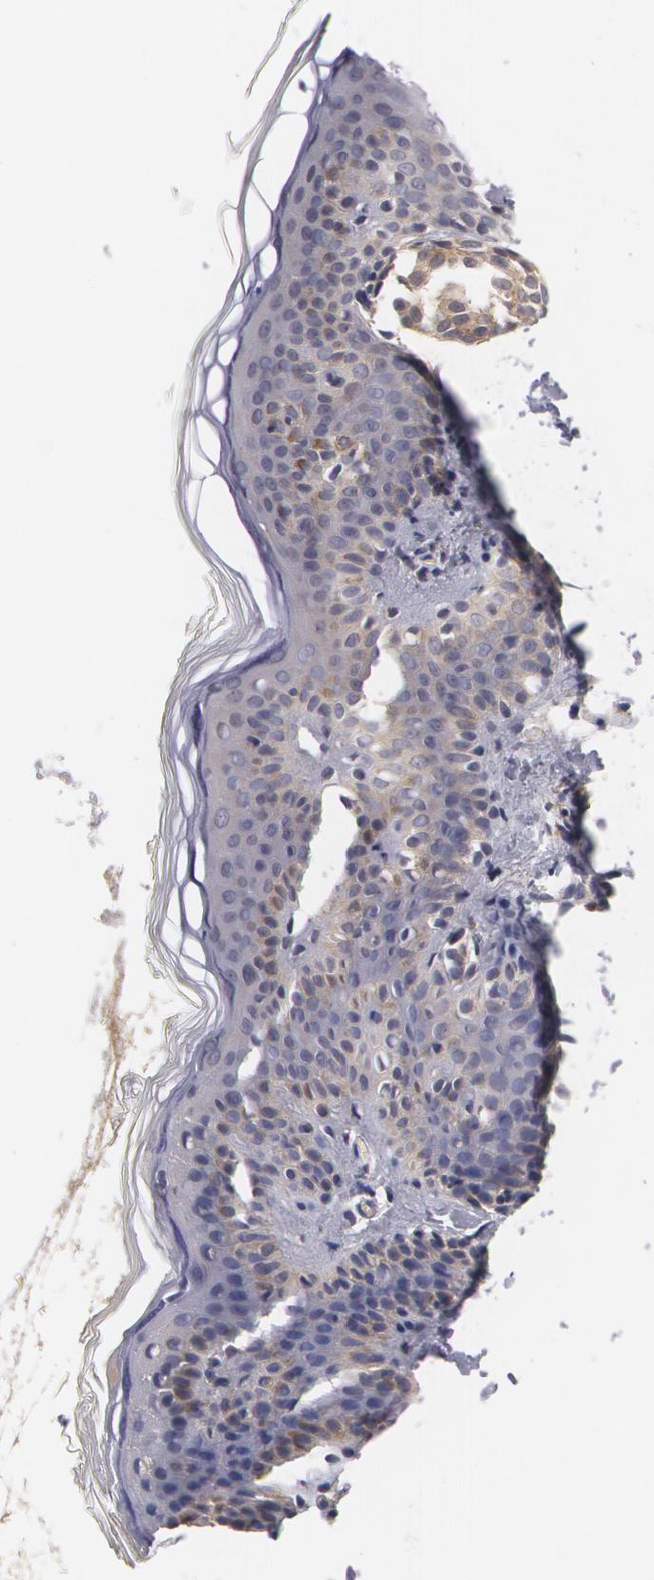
{"staining": {"intensity": "negative", "quantity": "none", "location": "none"}, "tissue": "skin", "cell_type": "Fibroblasts", "image_type": "normal", "snomed": [{"axis": "morphology", "description": "Normal tissue, NOS"}, {"axis": "topography", "description": "Skin"}], "caption": "Fibroblasts are negative for protein expression in normal human skin. Brightfield microscopy of immunohistochemistry stained with DAB (brown) and hematoxylin (blue), captured at high magnification.", "gene": "CASK", "patient": {"sex": "female", "age": 4}}